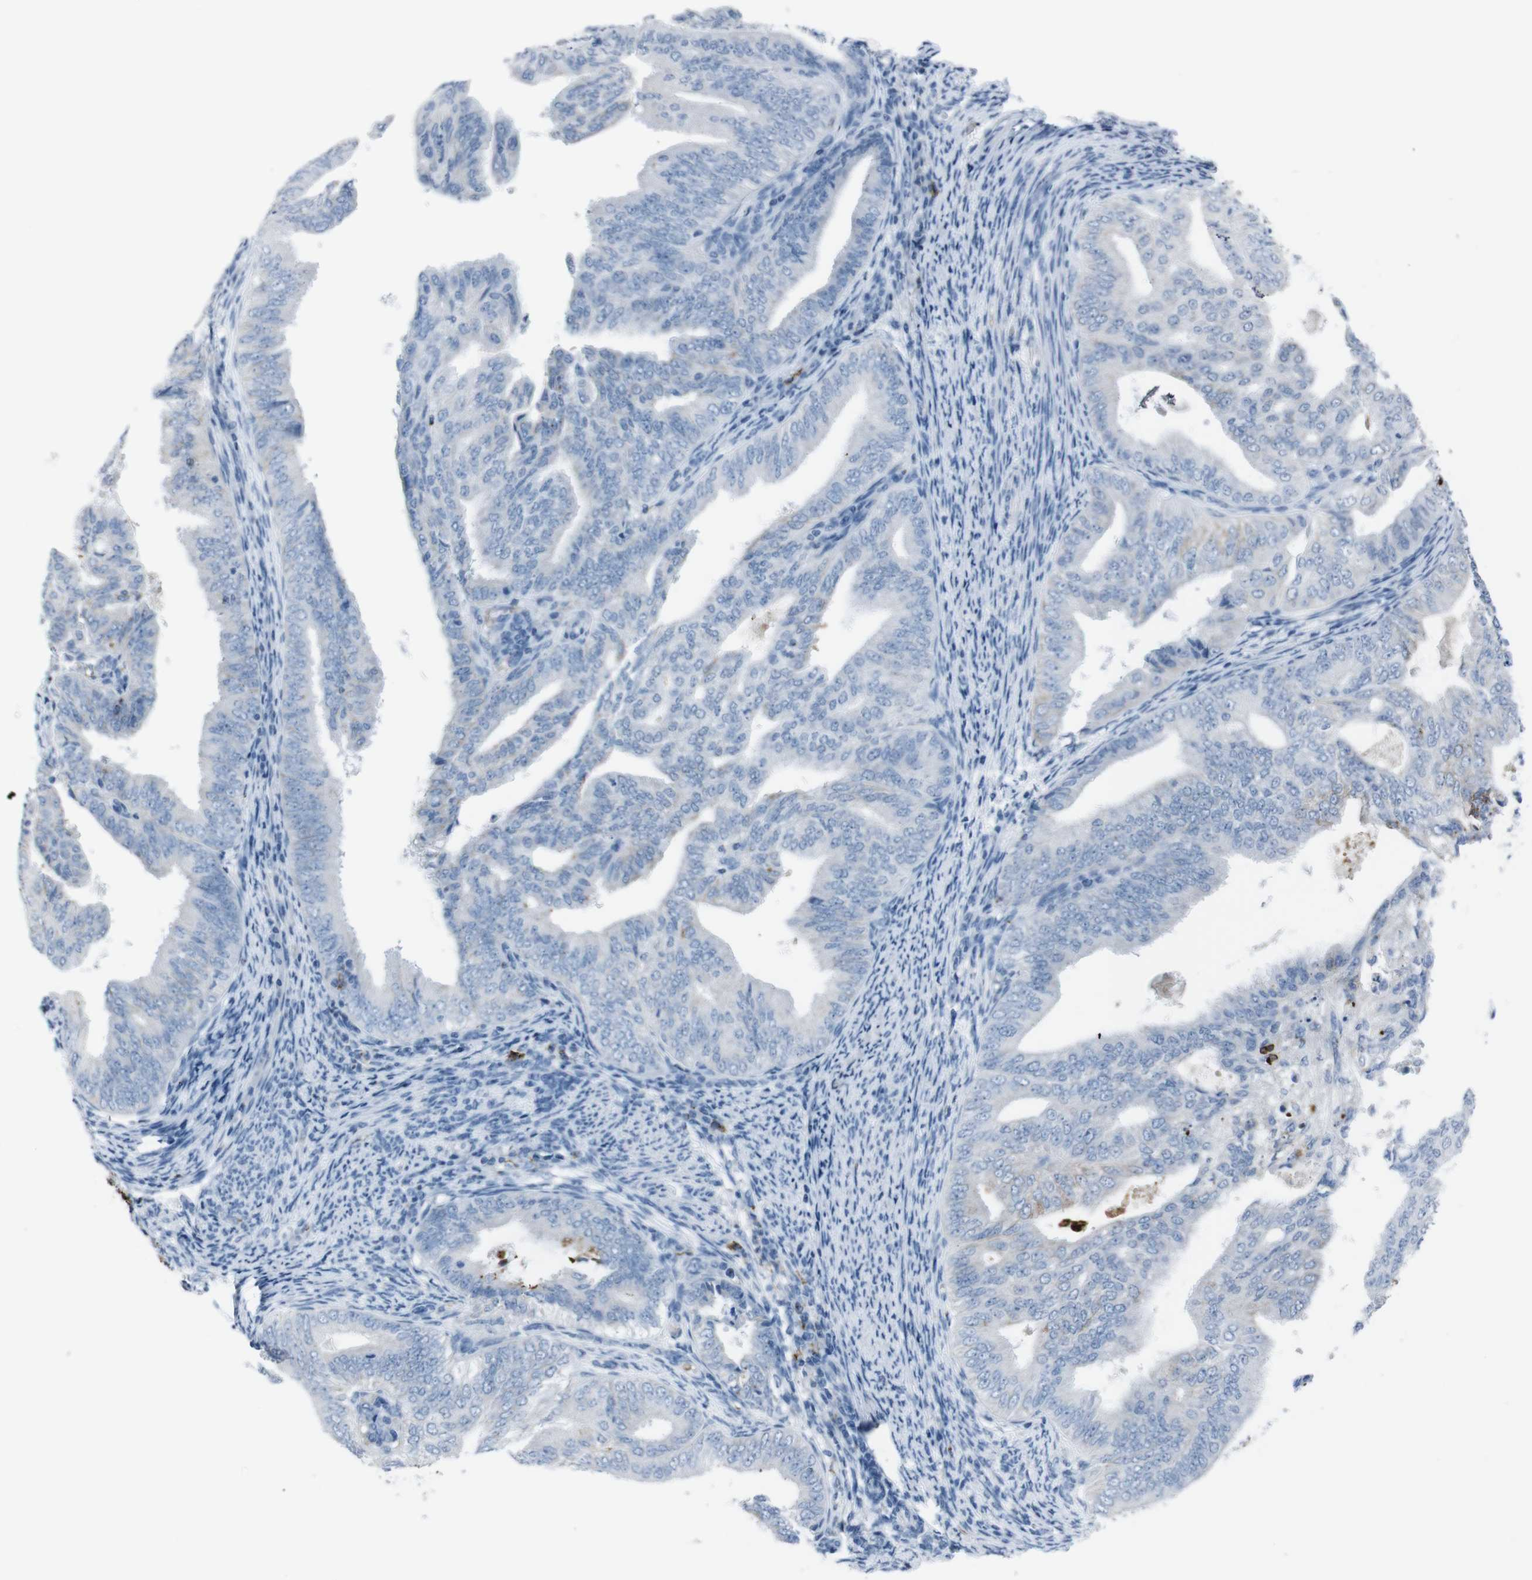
{"staining": {"intensity": "moderate", "quantity": "<25%", "location": "cytoplasmic/membranous"}, "tissue": "endometrial cancer", "cell_type": "Tumor cells", "image_type": "cancer", "snomed": [{"axis": "morphology", "description": "Adenocarcinoma, NOS"}, {"axis": "topography", "description": "Endometrium"}], "caption": "Immunohistochemical staining of human endometrial cancer demonstrates moderate cytoplasmic/membranous protein staining in approximately <25% of tumor cells. Immunohistochemistry stains the protein in brown and the nuclei are stained blue.", "gene": "ST6GAL1", "patient": {"sex": "female", "age": 58}}